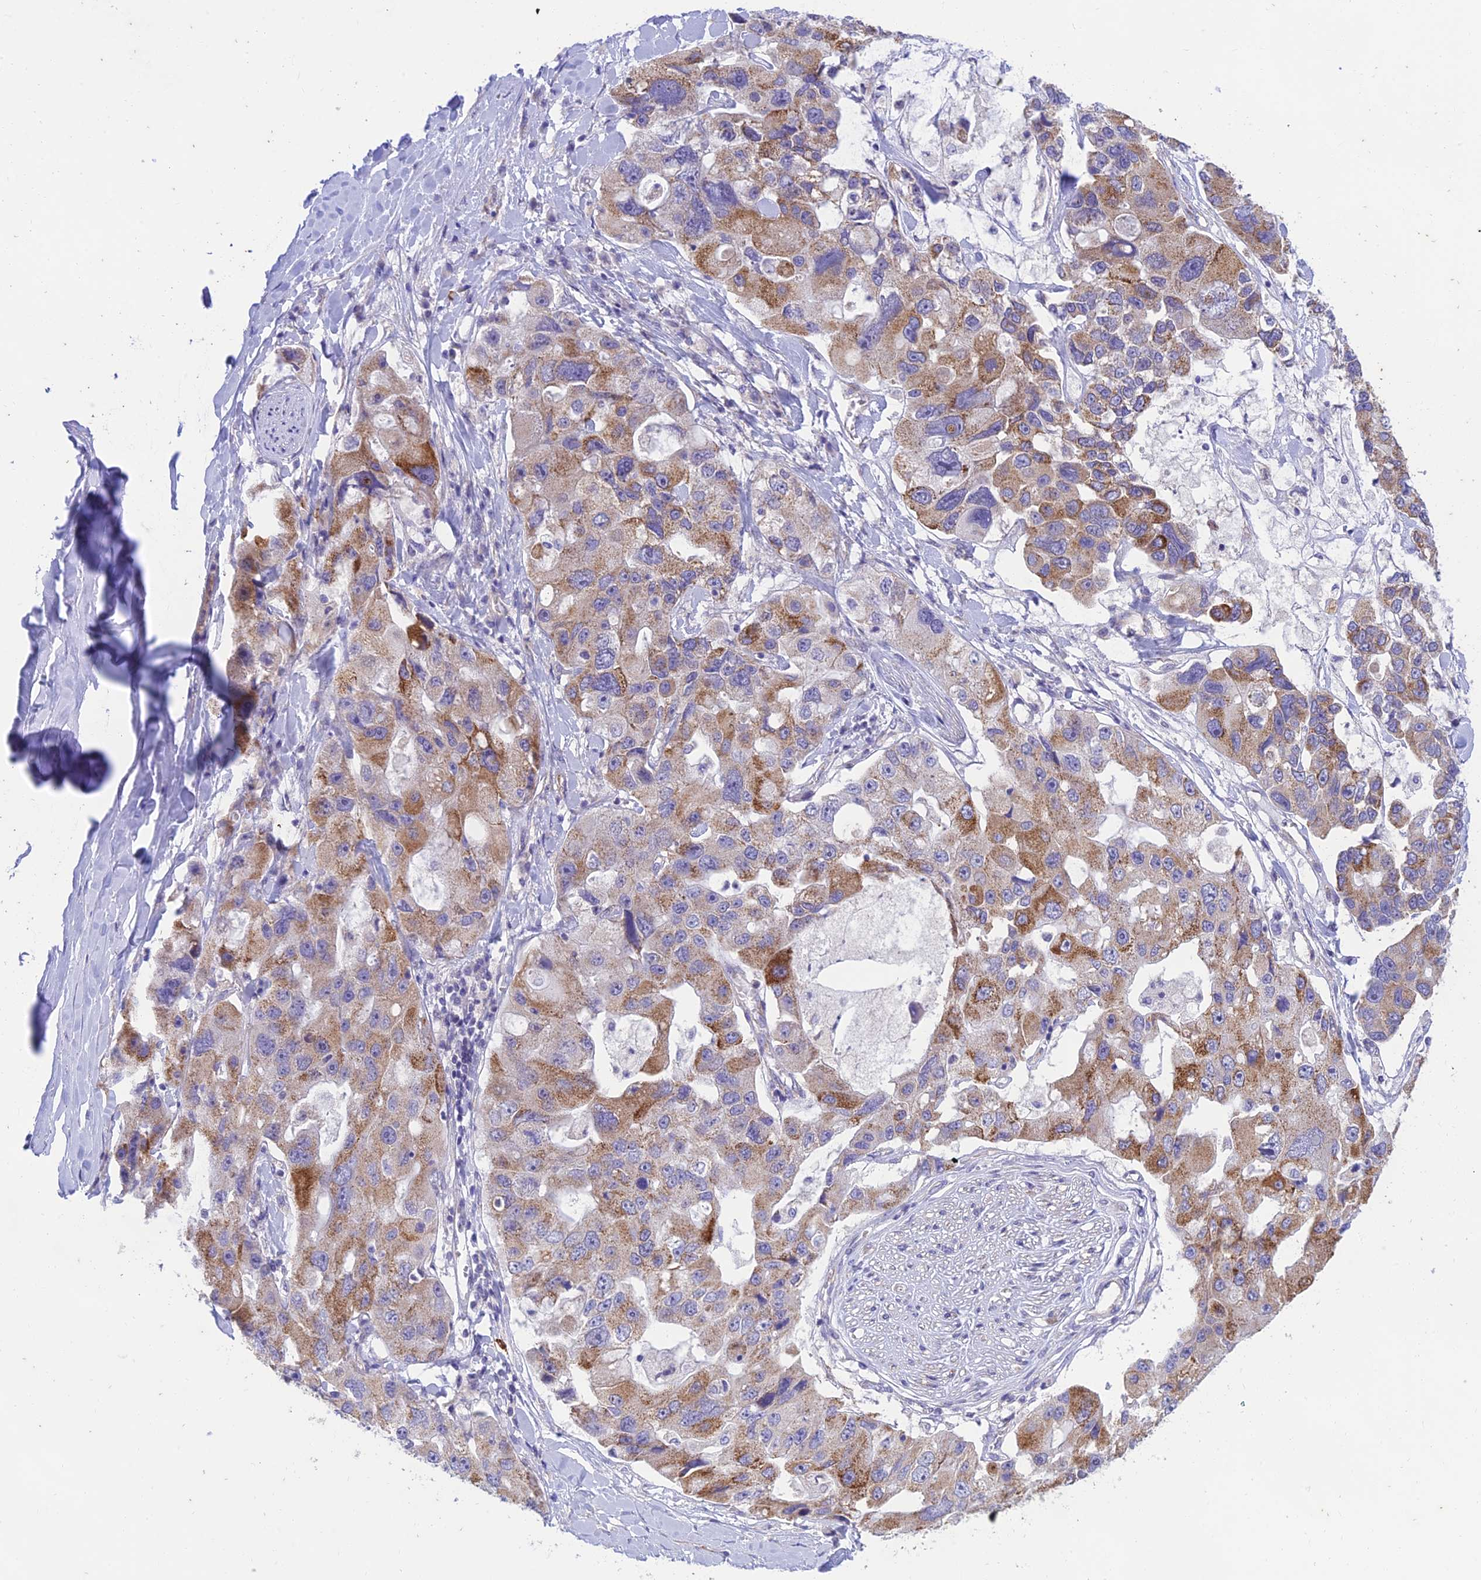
{"staining": {"intensity": "moderate", "quantity": "25%-75%", "location": "cytoplasmic/membranous"}, "tissue": "lung cancer", "cell_type": "Tumor cells", "image_type": "cancer", "snomed": [{"axis": "morphology", "description": "Adenocarcinoma, NOS"}, {"axis": "topography", "description": "Lung"}], "caption": "Immunohistochemical staining of lung cancer (adenocarcinoma) exhibits medium levels of moderate cytoplasmic/membranous protein staining in about 25%-75% of tumor cells.", "gene": "PTCD2", "patient": {"sex": "female", "age": 54}}